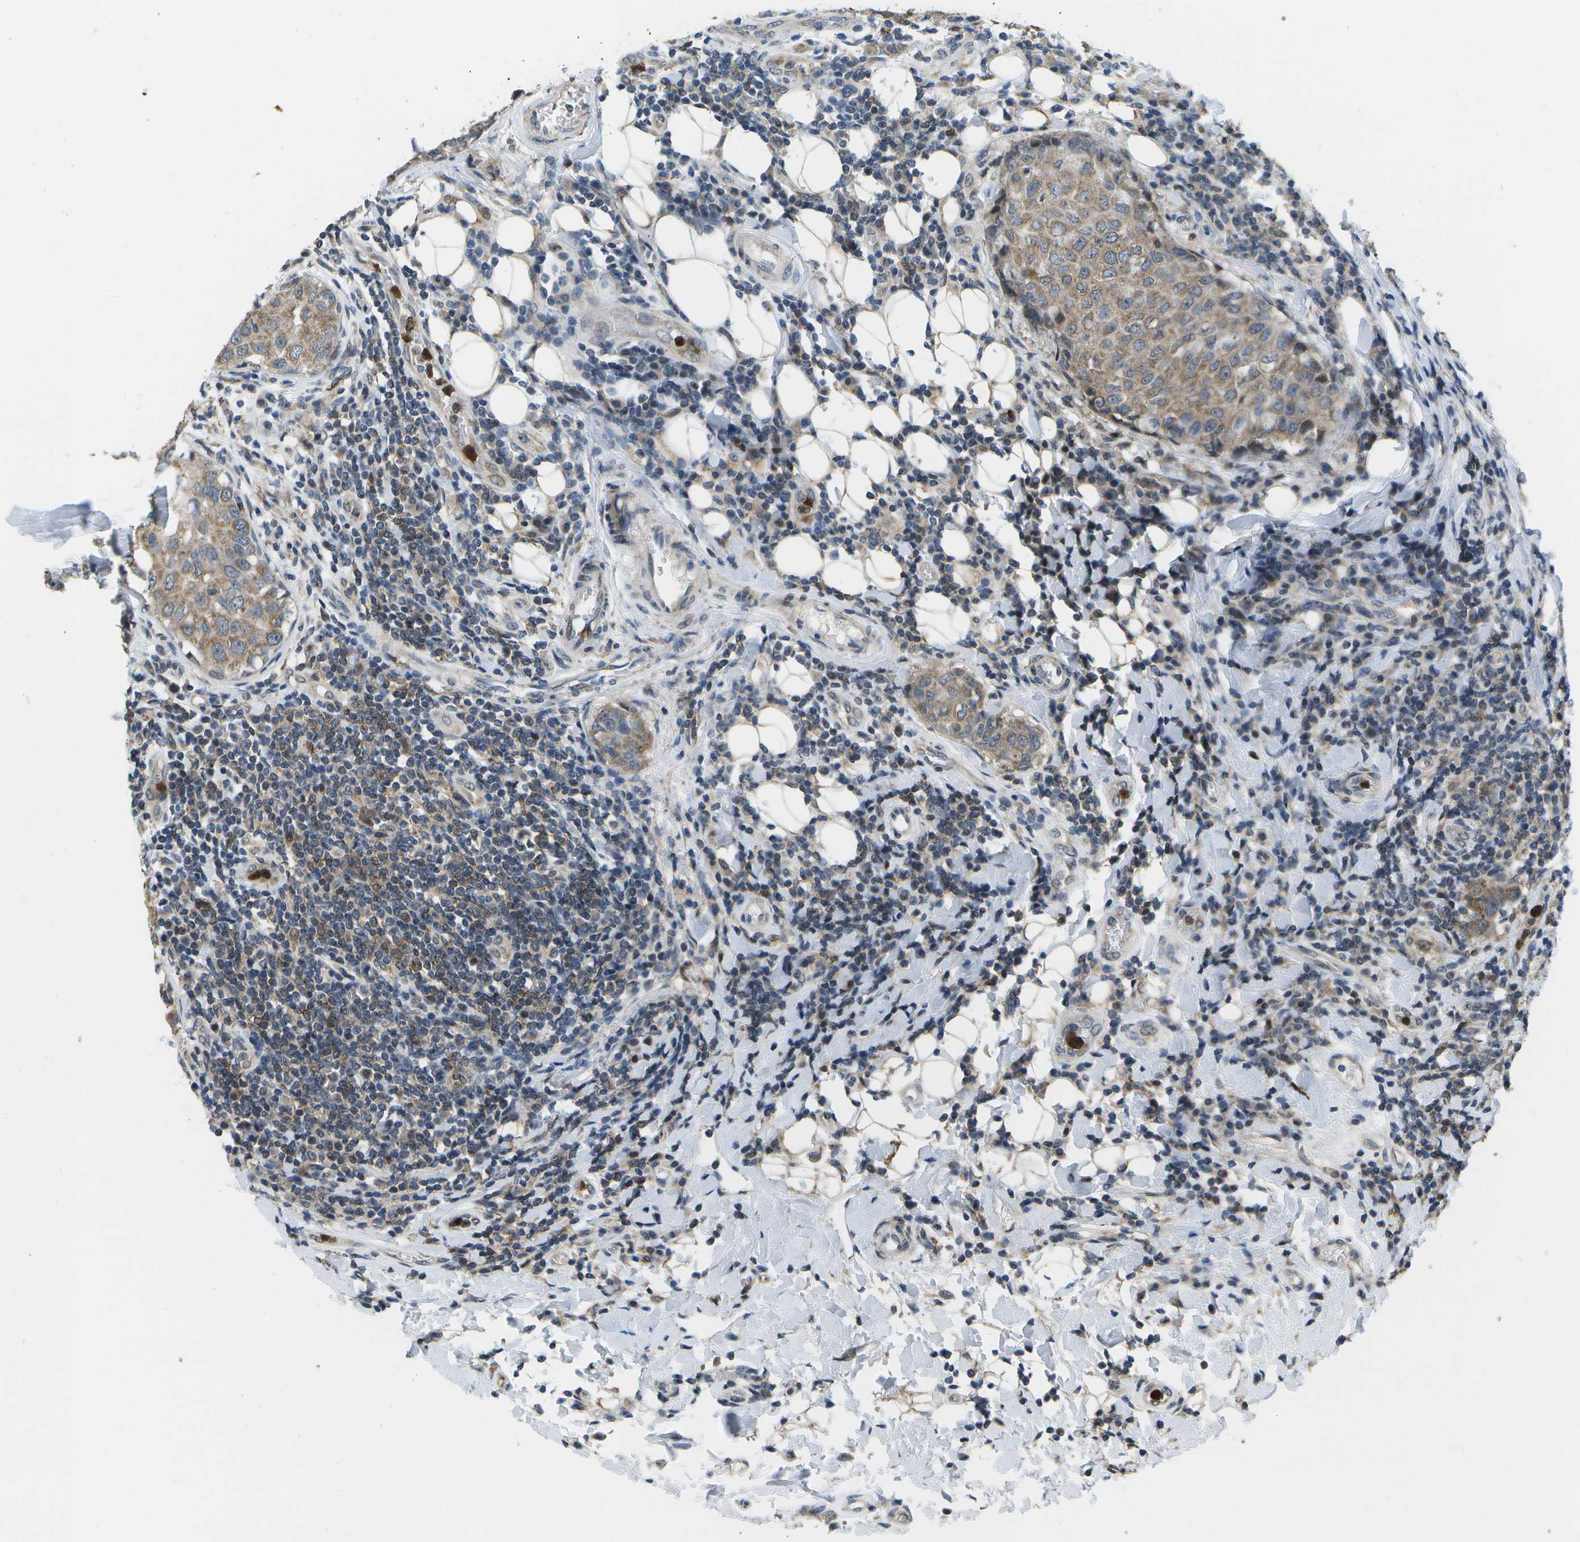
{"staining": {"intensity": "moderate", "quantity": ">75%", "location": "cytoplasmic/membranous"}, "tissue": "breast cancer", "cell_type": "Tumor cells", "image_type": "cancer", "snomed": [{"axis": "morphology", "description": "Duct carcinoma"}, {"axis": "topography", "description": "Breast"}], "caption": "DAB (3,3'-diaminobenzidine) immunohistochemical staining of human breast cancer shows moderate cytoplasmic/membranous protein positivity in approximately >75% of tumor cells.", "gene": "GALNT15", "patient": {"sex": "female", "age": 27}}